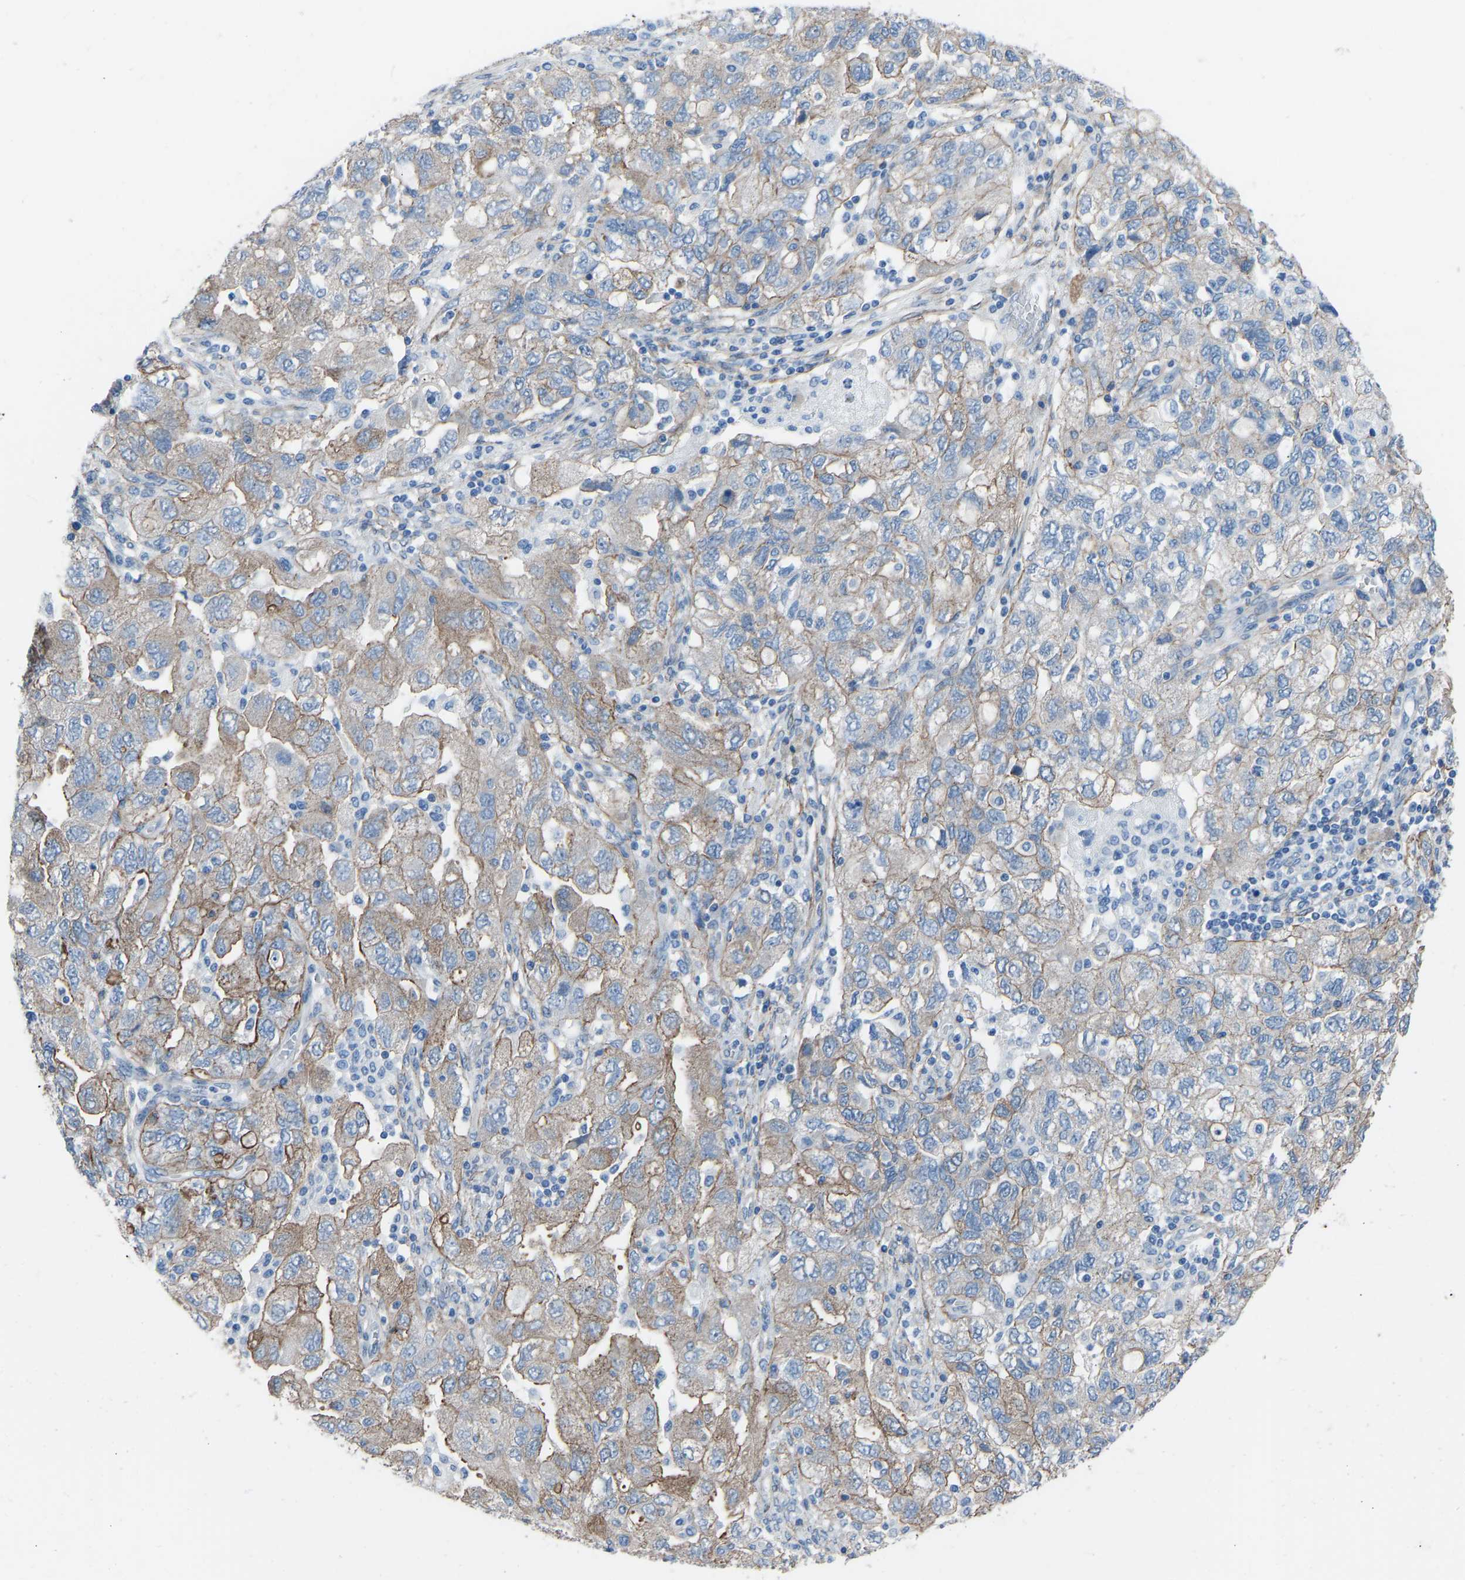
{"staining": {"intensity": "moderate", "quantity": "25%-75%", "location": "cytoplasmic/membranous"}, "tissue": "ovarian cancer", "cell_type": "Tumor cells", "image_type": "cancer", "snomed": [{"axis": "morphology", "description": "Carcinoma, NOS"}, {"axis": "morphology", "description": "Cystadenocarcinoma, serous, NOS"}, {"axis": "topography", "description": "Ovary"}], "caption": "Protein expression analysis of ovarian cancer (carcinoma) displays moderate cytoplasmic/membranous expression in about 25%-75% of tumor cells.", "gene": "MYH10", "patient": {"sex": "female", "age": 69}}